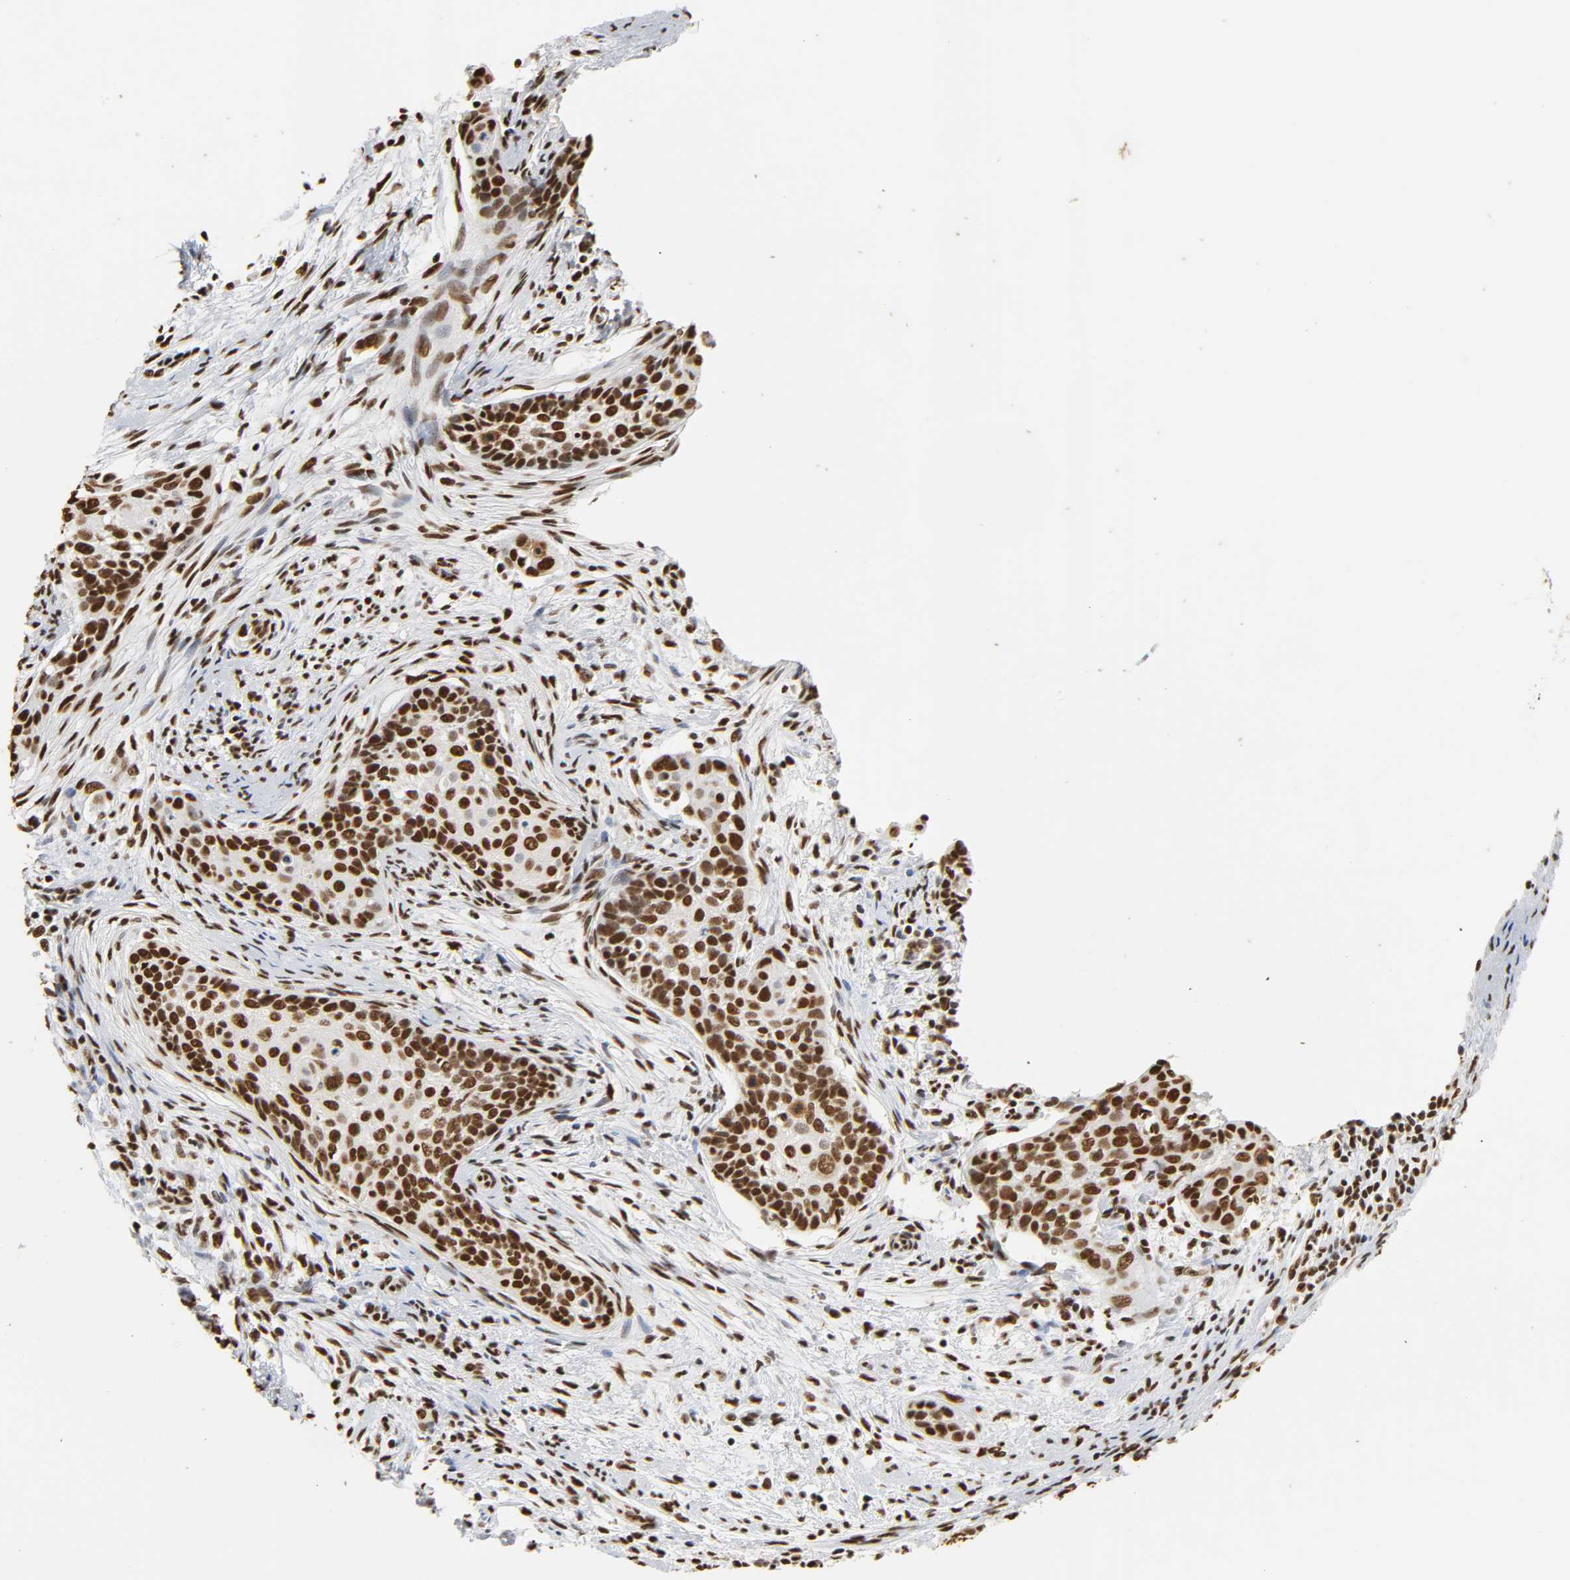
{"staining": {"intensity": "strong", "quantity": ">75%", "location": "nuclear"}, "tissue": "cervical cancer", "cell_type": "Tumor cells", "image_type": "cancer", "snomed": [{"axis": "morphology", "description": "Squamous cell carcinoma, NOS"}, {"axis": "topography", "description": "Cervix"}], "caption": "Immunohistochemical staining of cervical squamous cell carcinoma displays high levels of strong nuclear protein staining in about >75% of tumor cells.", "gene": "HNRNPC", "patient": {"sex": "female", "age": 33}}